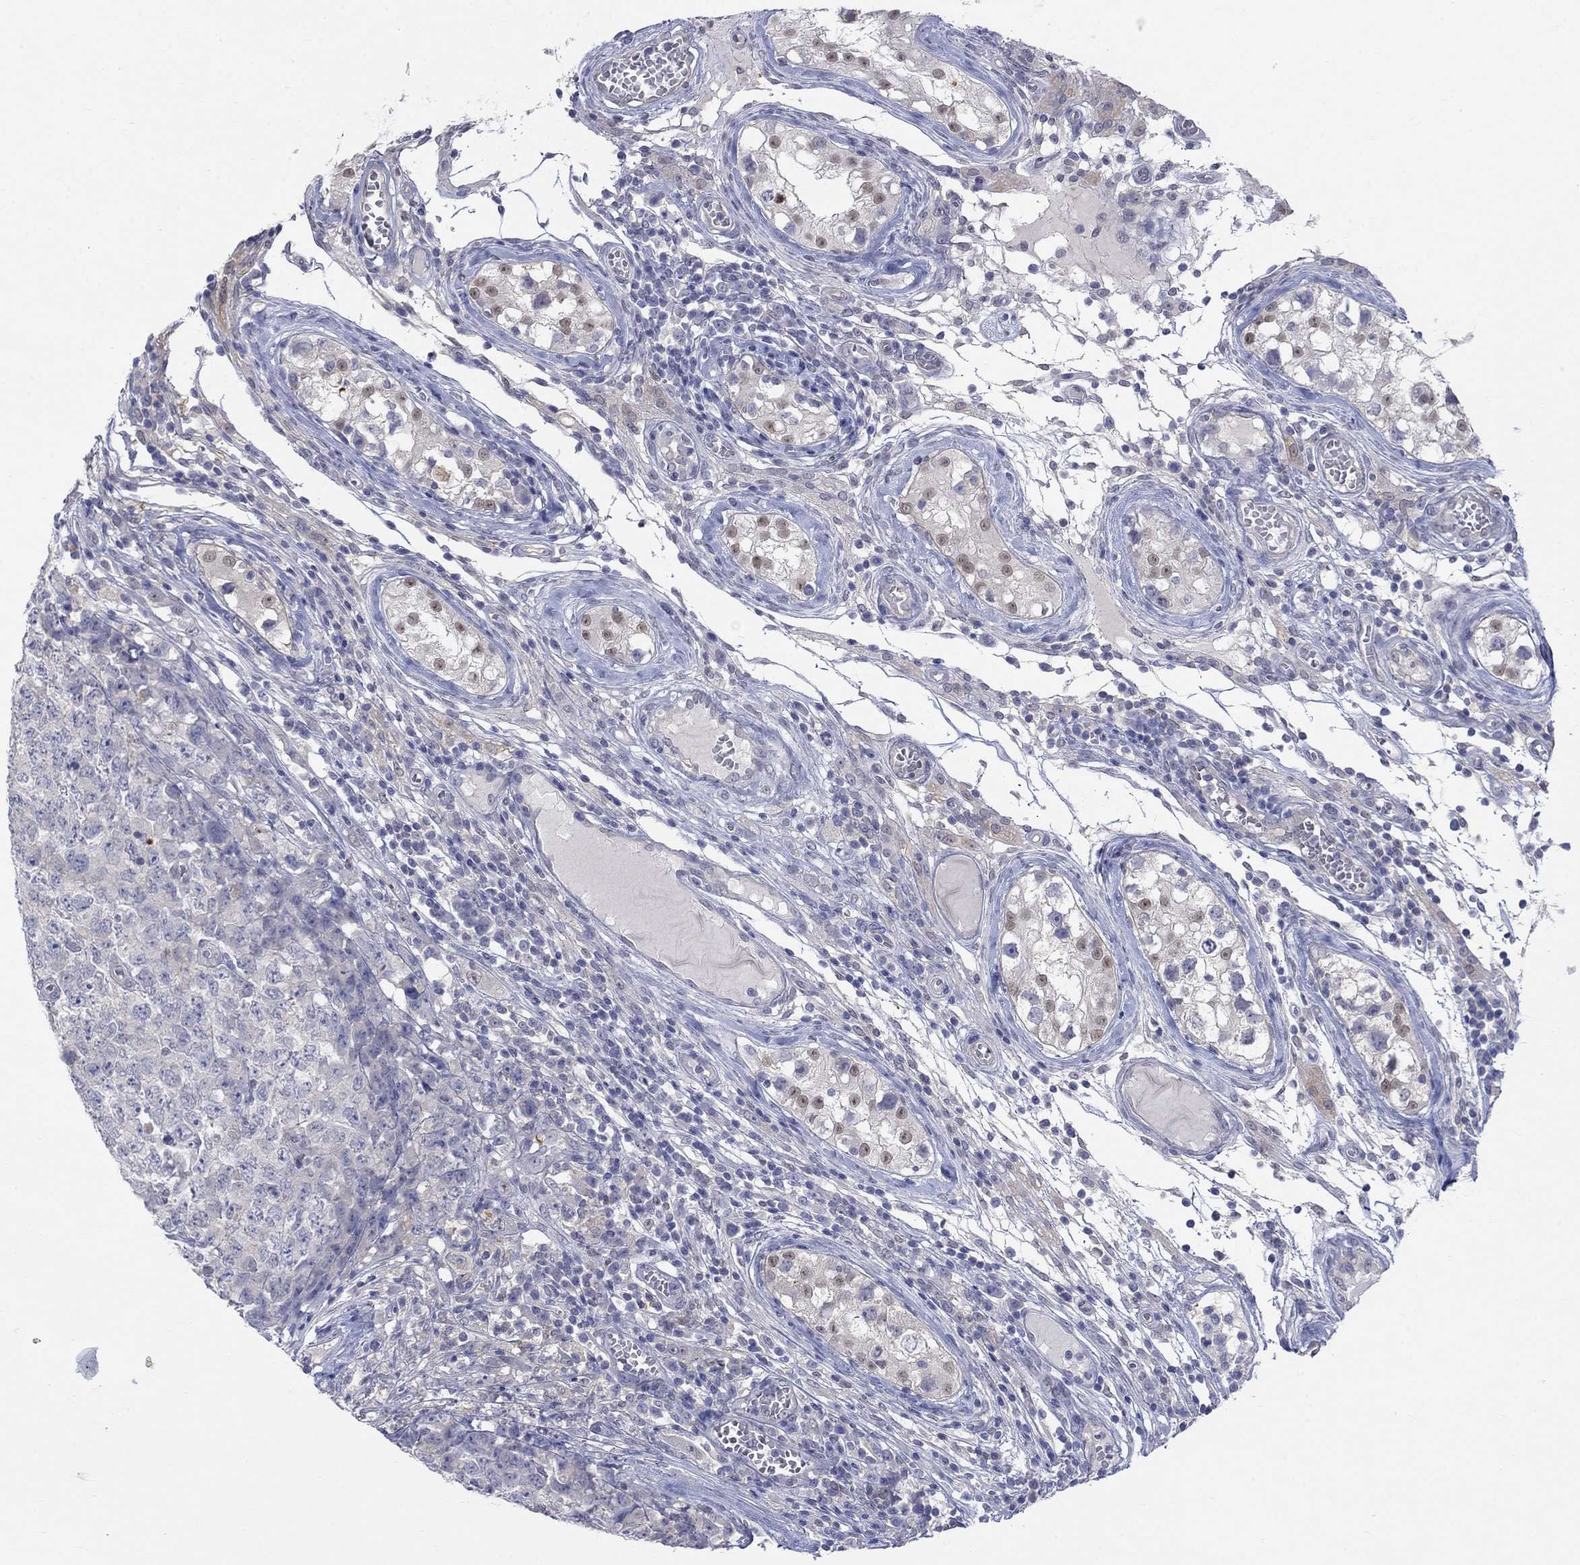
{"staining": {"intensity": "negative", "quantity": "none", "location": "none"}, "tissue": "testis cancer", "cell_type": "Tumor cells", "image_type": "cancer", "snomed": [{"axis": "morphology", "description": "Carcinoma, Embryonal, NOS"}, {"axis": "topography", "description": "Testis"}], "caption": "A high-resolution photomicrograph shows IHC staining of testis cancer (embryonal carcinoma), which reveals no significant expression in tumor cells.", "gene": "EGFLAM", "patient": {"sex": "male", "age": 23}}